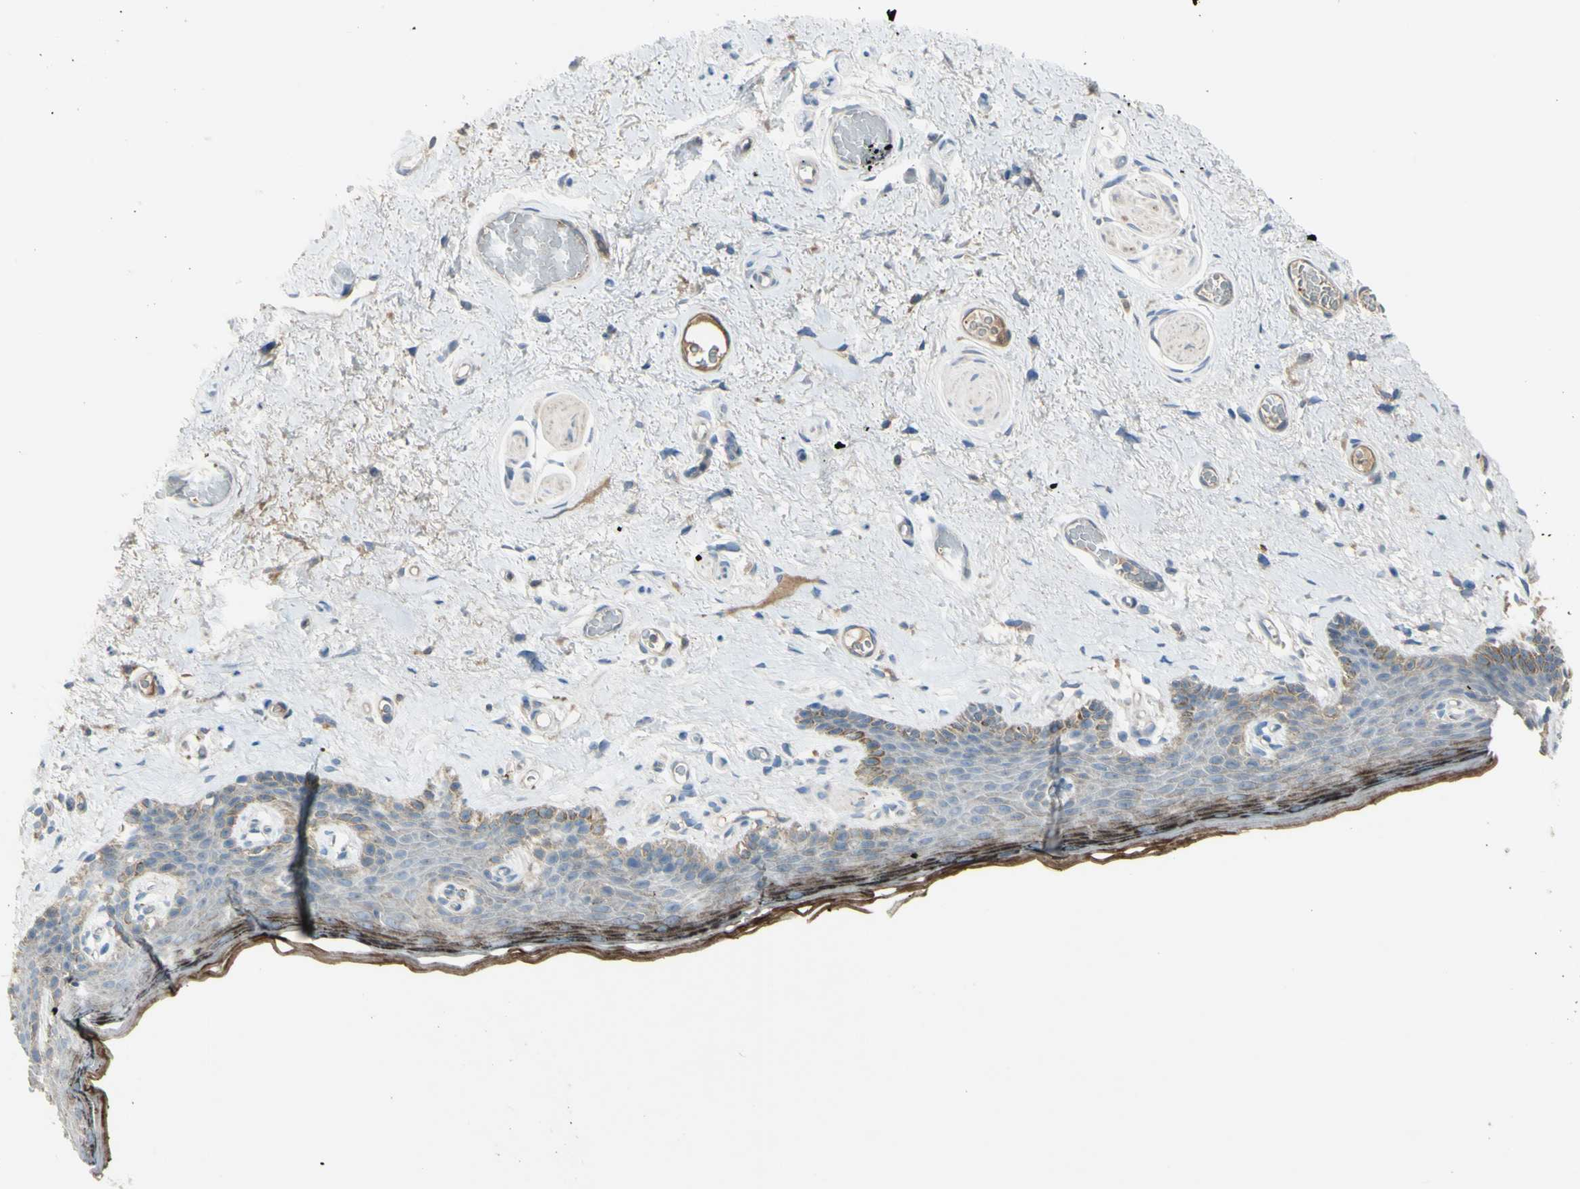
{"staining": {"intensity": "moderate", "quantity": "25%-75%", "location": "cytoplasmic/membranous"}, "tissue": "skin", "cell_type": "Epidermal cells", "image_type": "normal", "snomed": [{"axis": "morphology", "description": "Normal tissue, NOS"}, {"axis": "topography", "description": "Vulva"}], "caption": "Immunohistochemistry (IHC) (DAB (3,3'-diaminobenzidine)) staining of normal human skin displays moderate cytoplasmic/membranous protein staining in approximately 25%-75% of epidermal cells.", "gene": "ATRN", "patient": {"sex": "female", "age": 54}}